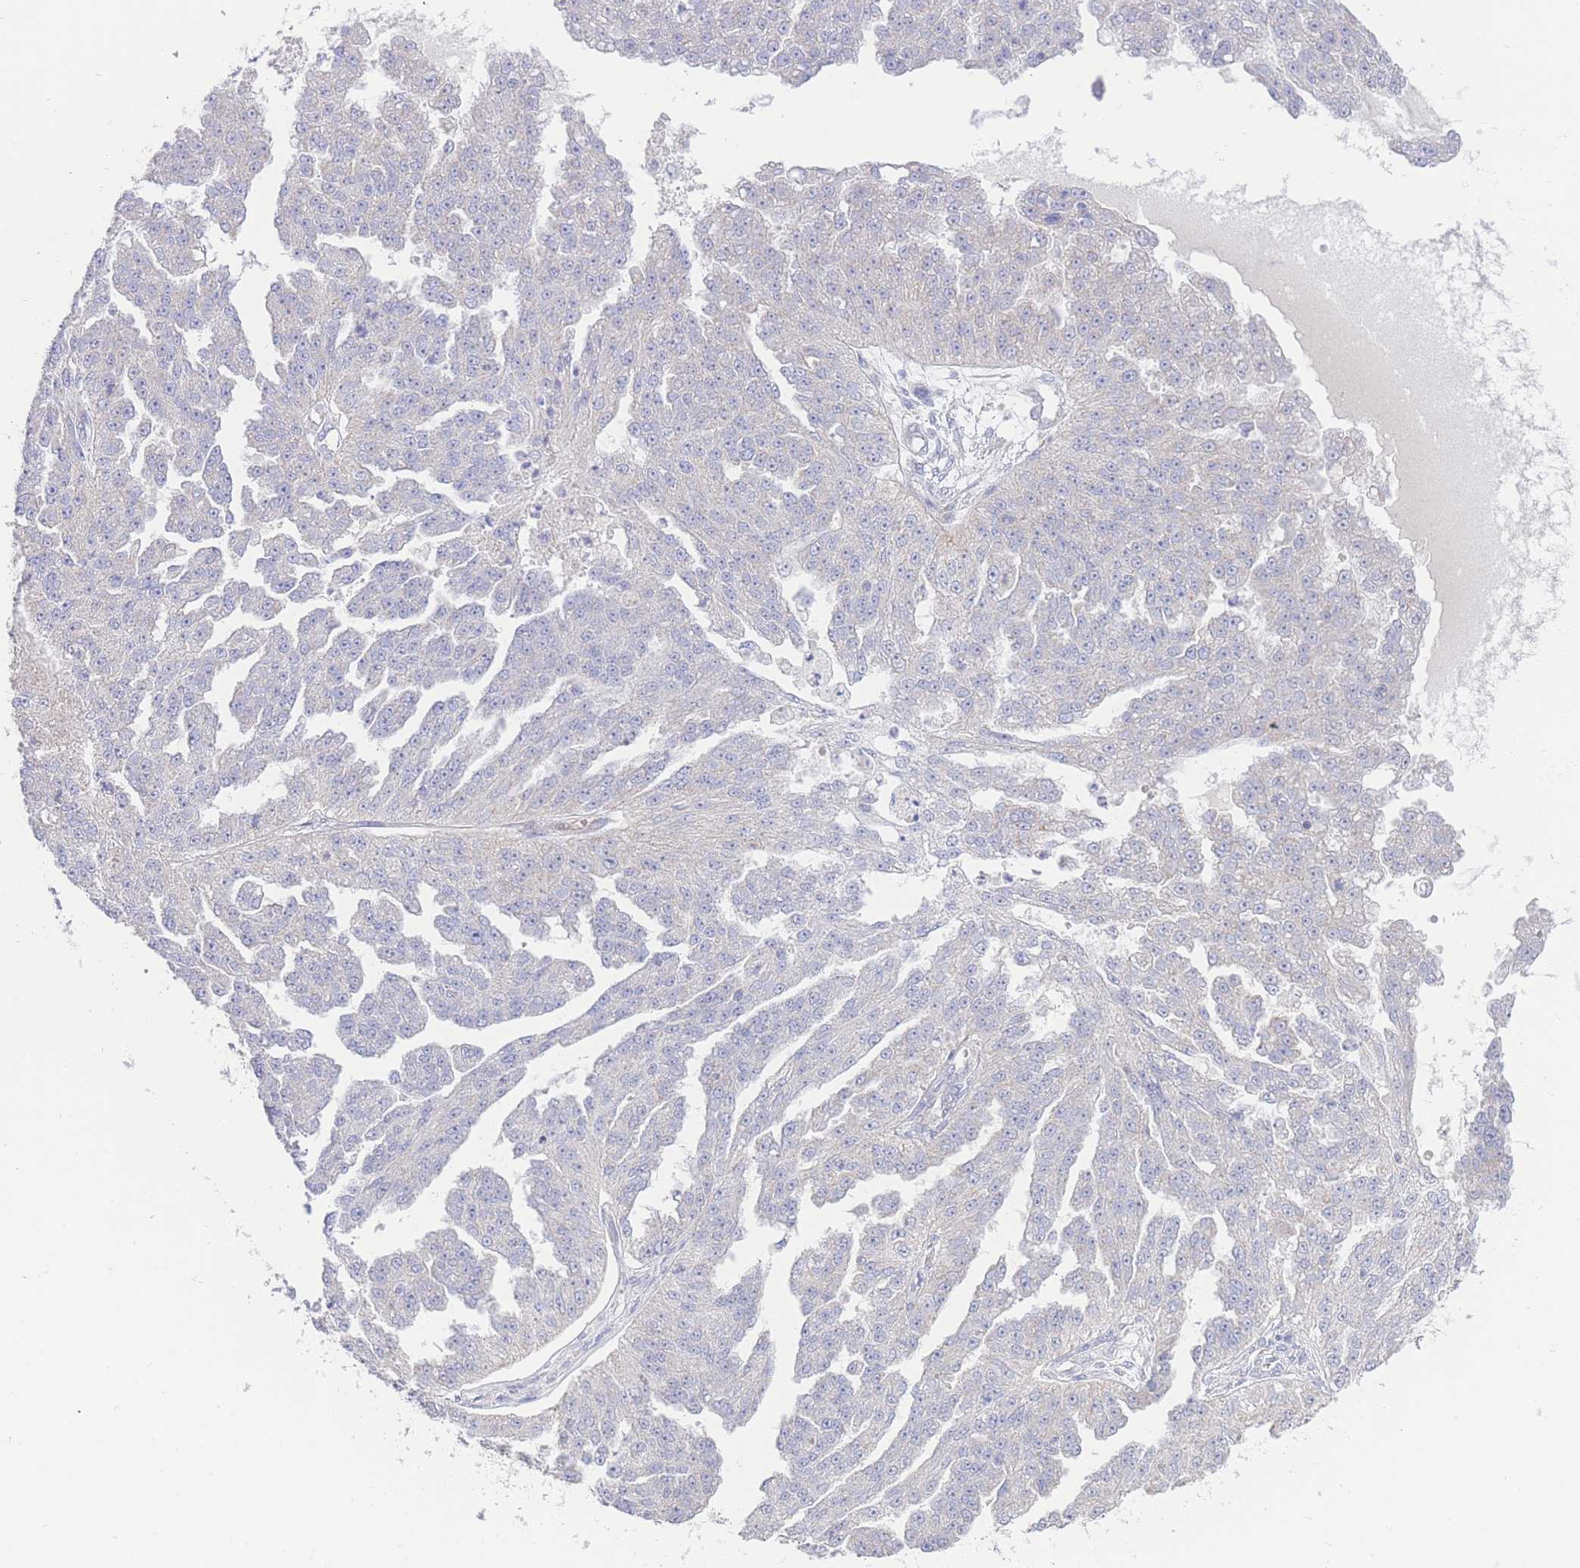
{"staining": {"intensity": "moderate", "quantity": "<25%", "location": "cytoplasmic/membranous"}, "tissue": "ovarian cancer", "cell_type": "Tumor cells", "image_type": "cancer", "snomed": [{"axis": "morphology", "description": "Cystadenocarcinoma, serous, NOS"}, {"axis": "topography", "description": "Ovary"}], "caption": "The photomicrograph shows immunohistochemical staining of serous cystadenocarcinoma (ovarian). There is moderate cytoplasmic/membranous staining is seen in about <25% of tumor cells.", "gene": "GPAM", "patient": {"sex": "female", "age": 58}}